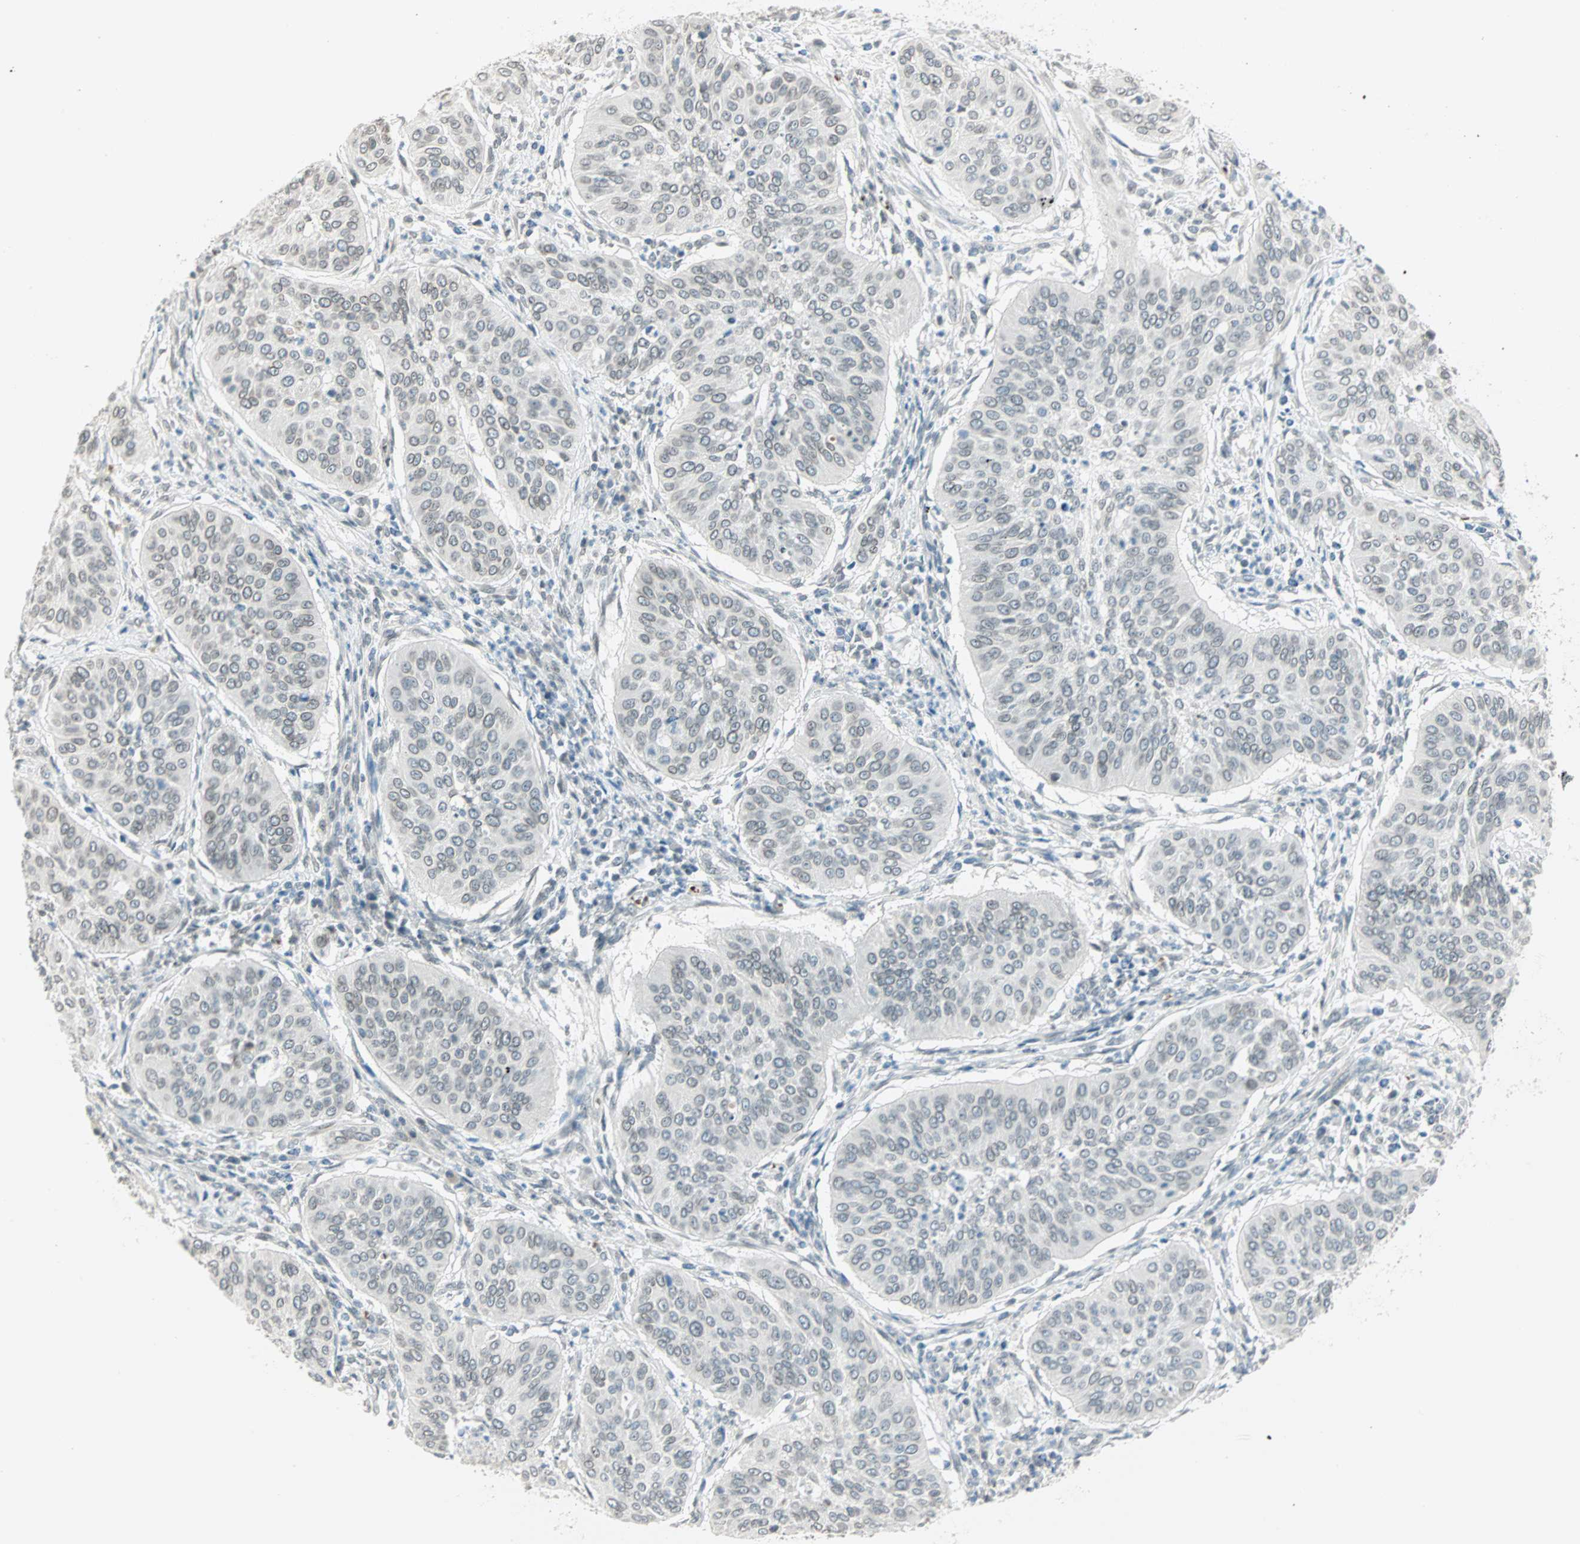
{"staining": {"intensity": "negative", "quantity": "none", "location": "none"}, "tissue": "cervical cancer", "cell_type": "Tumor cells", "image_type": "cancer", "snomed": [{"axis": "morphology", "description": "Normal tissue, NOS"}, {"axis": "morphology", "description": "Squamous cell carcinoma, NOS"}, {"axis": "topography", "description": "Cervix"}], "caption": "This is a histopathology image of immunohistochemistry (IHC) staining of cervical cancer, which shows no expression in tumor cells.", "gene": "BCAN", "patient": {"sex": "female", "age": 39}}